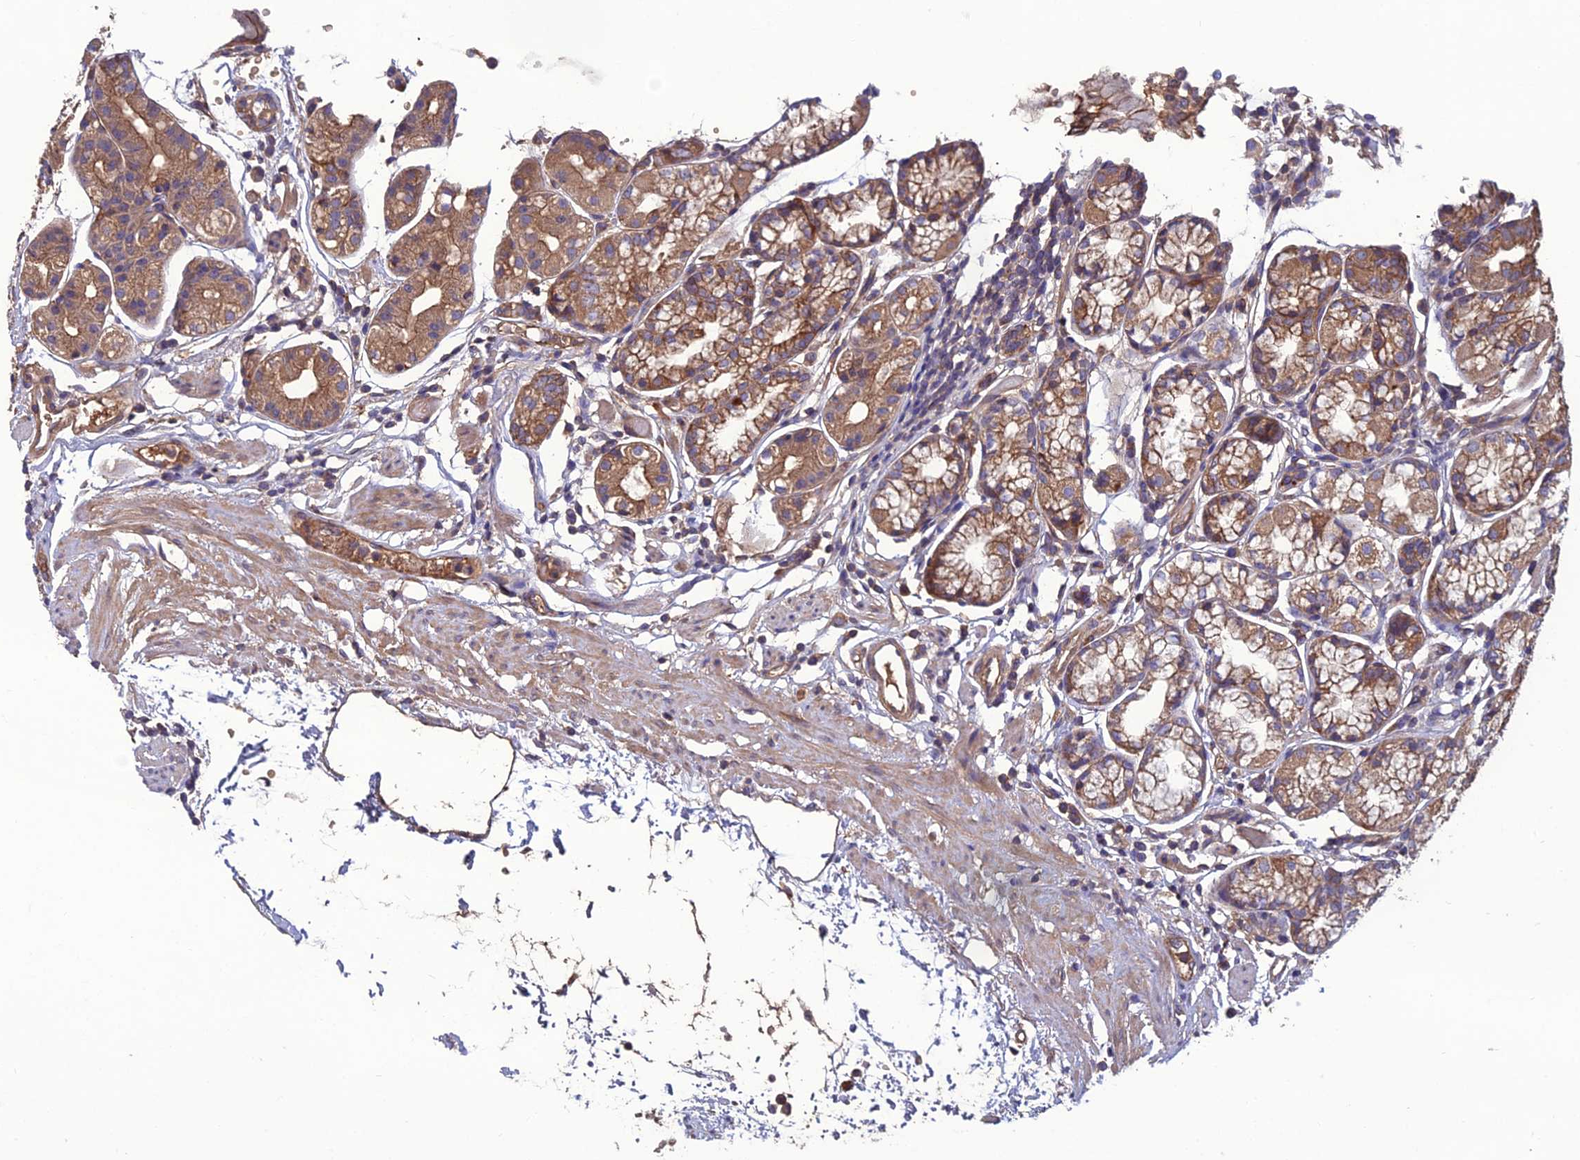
{"staining": {"intensity": "moderate", "quantity": ">75%", "location": "cytoplasmic/membranous"}, "tissue": "stomach", "cell_type": "Glandular cells", "image_type": "normal", "snomed": [{"axis": "morphology", "description": "Normal tissue, NOS"}, {"axis": "topography", "description": "Stomach"}], "caption": "Protein expression analysis of normal stomach displays moderate cytoplasmic/membranous expression in approximately >75% of glandular cells.", "gene": "GALR2", "patient": {"sex": "female", "age": 57}}